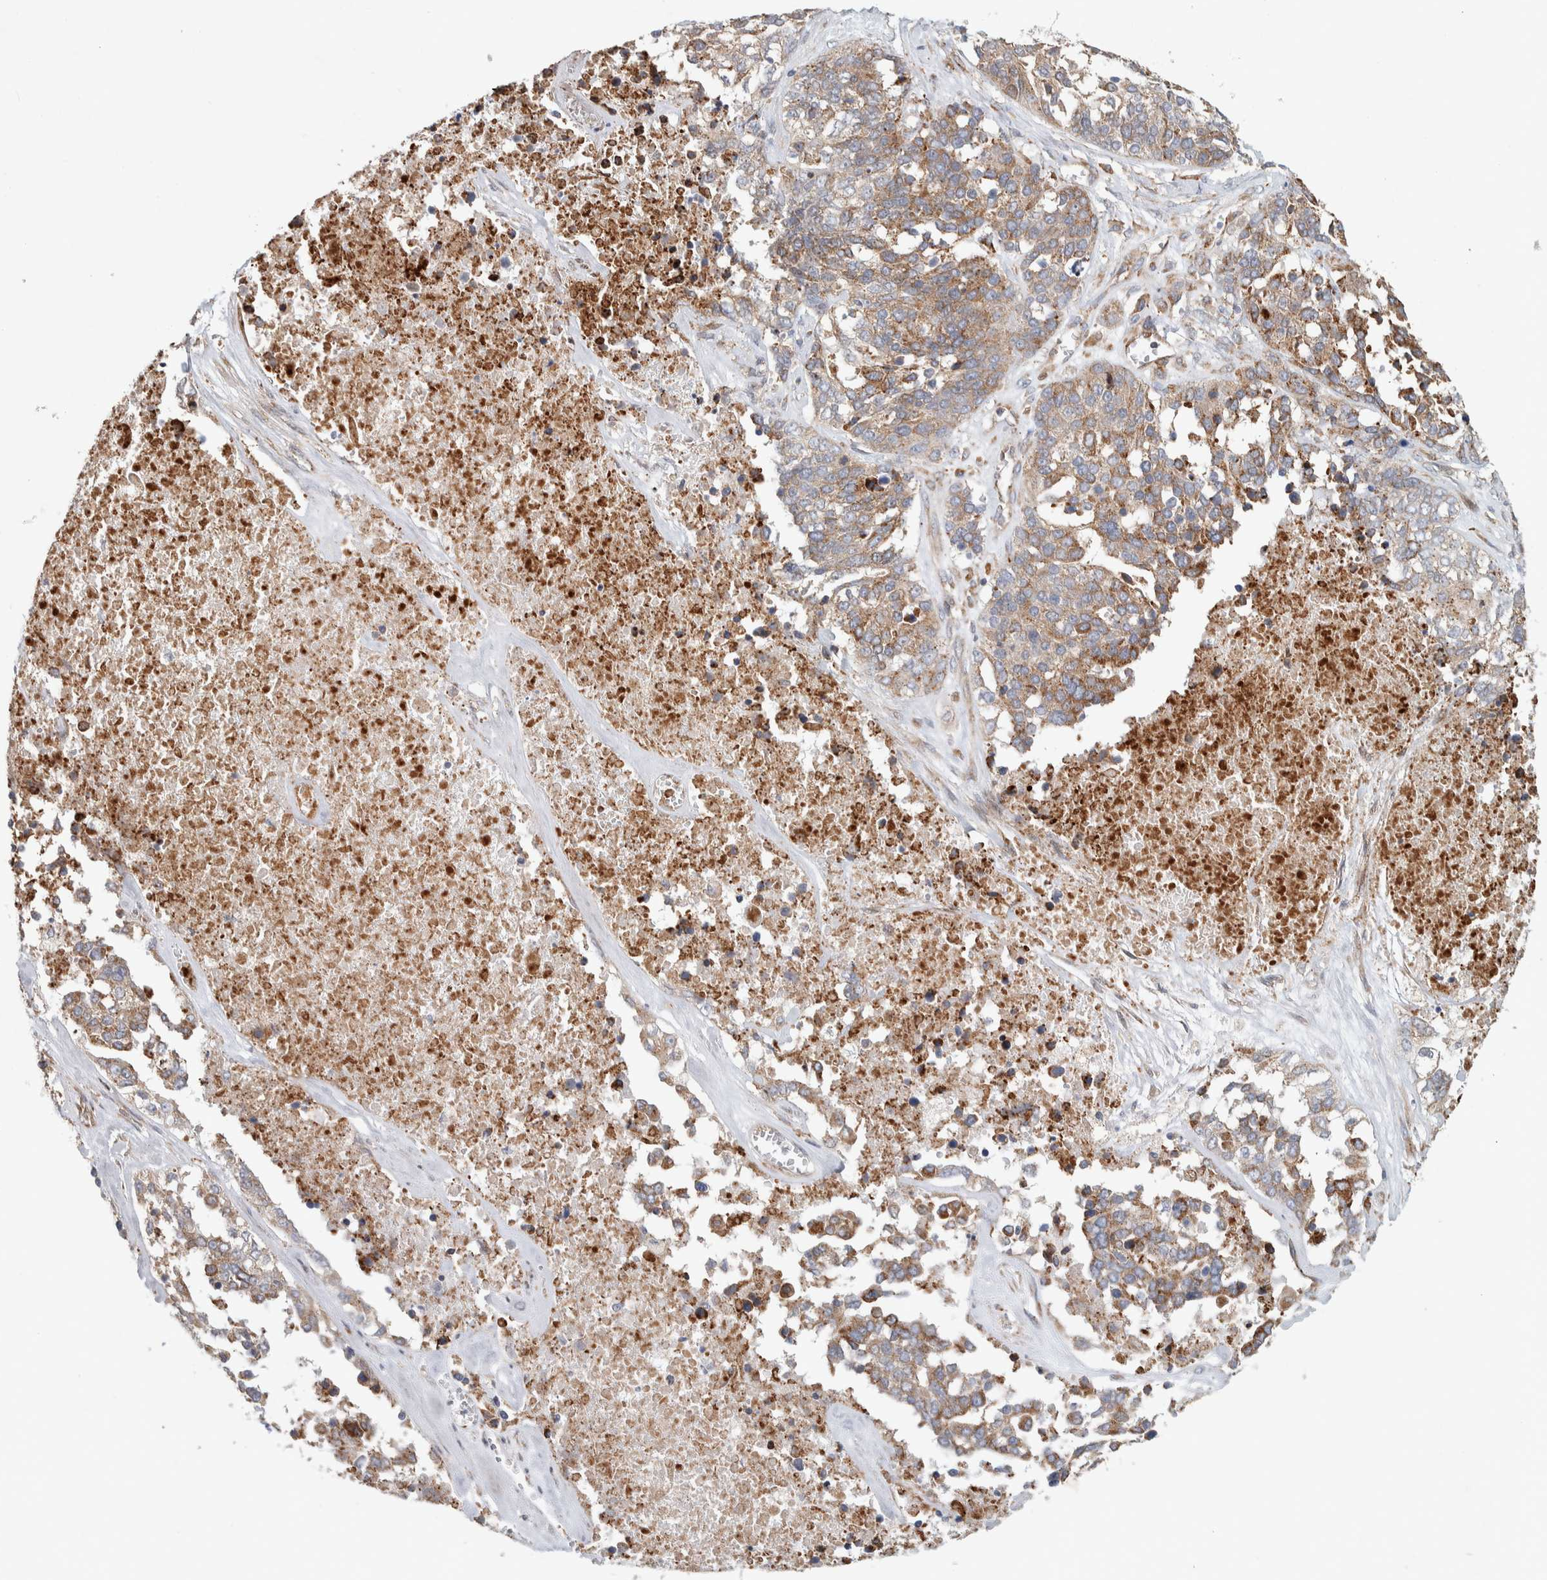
{"staining": {"intensity": "moderate", "quantity": ">75%", "location": "cytoplasmic/membranous"}, "tissue": "ovarian cancer", "cell_type": "Tumor cells", "image_type": "cancer", "snomed": [{"axis": "morphology", "description": "Cystadenocarcinoma, serous, NOS"}, {"axis": "topography", "description": "Ovary"}], "caption": "IHC staining of serous cystadenocarcinoma (ovarian), which displays medium levels of moderate cytoplasmic/membranous expression in about >75% of tumor cells indicating moderate cytoplasmic/membranous protein positivity. The staining was performed using DAB (3,3'-diaminobenzidine) (brown) for protein detection and nuclei were counterstained in hematoxylin (blue).", "gene": "ADCY8", "patient": {"sex": "female", "age": 44}}